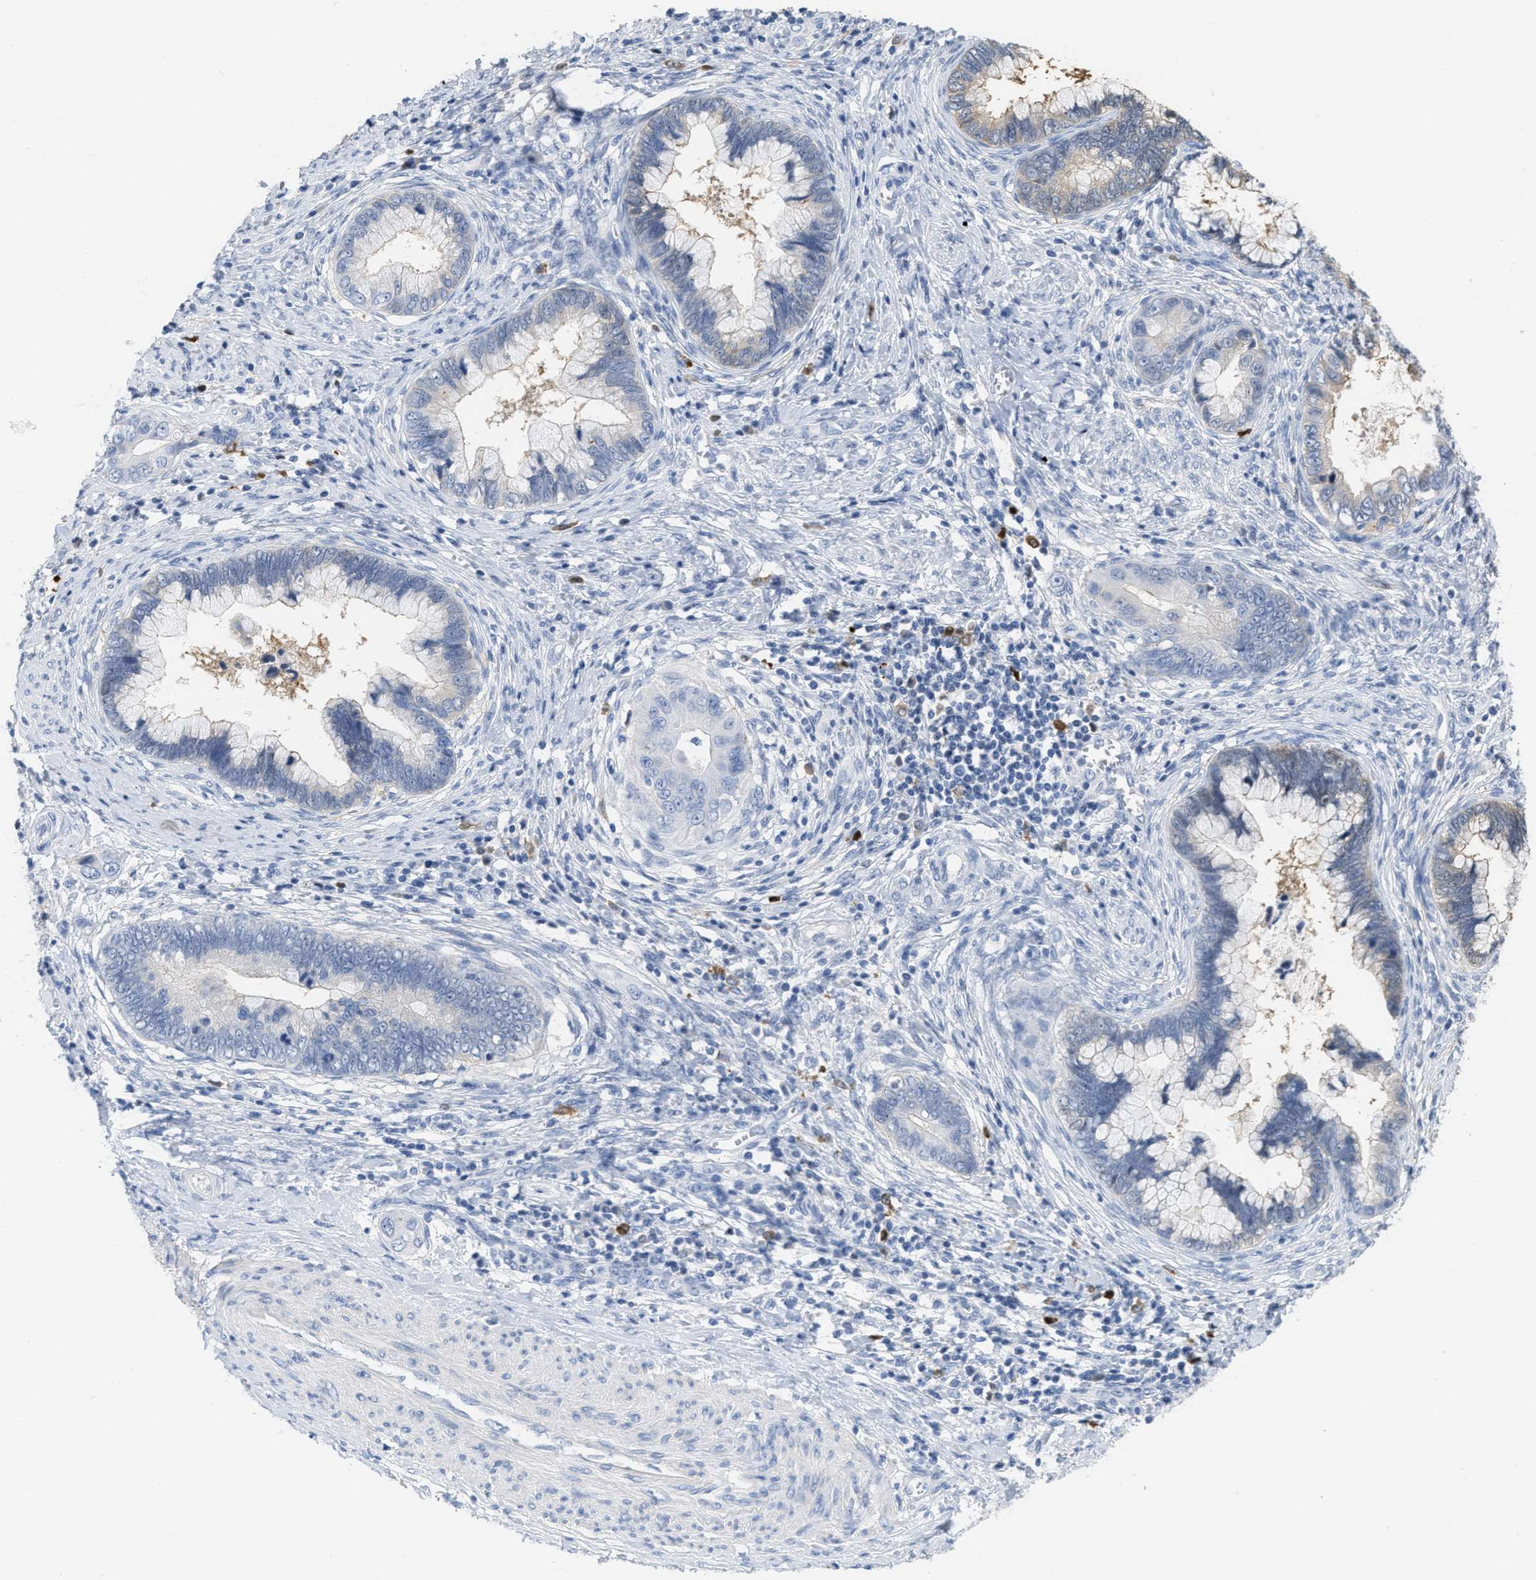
{"staining": {"intensity": "weak", "quantity": "<25%", "location": "cytoplasmic/membranous"}, "tissue": "cervical cancer", "cell_type": "Tumor cells", "image_type": "cancer", "snomed": [{"axis": "morphology", "description": "Adenocarcinoma, NOS"}, {"axis": "topography", "description": "Cervix"}], "caption": "Human cervical cancer (adenocarcinoma) stained for a protein using immunohistochemistry (IHC) displays no expression in tumor cells.", "gene": "CRYM", "patient": {"sex": "female", "age": 44}}